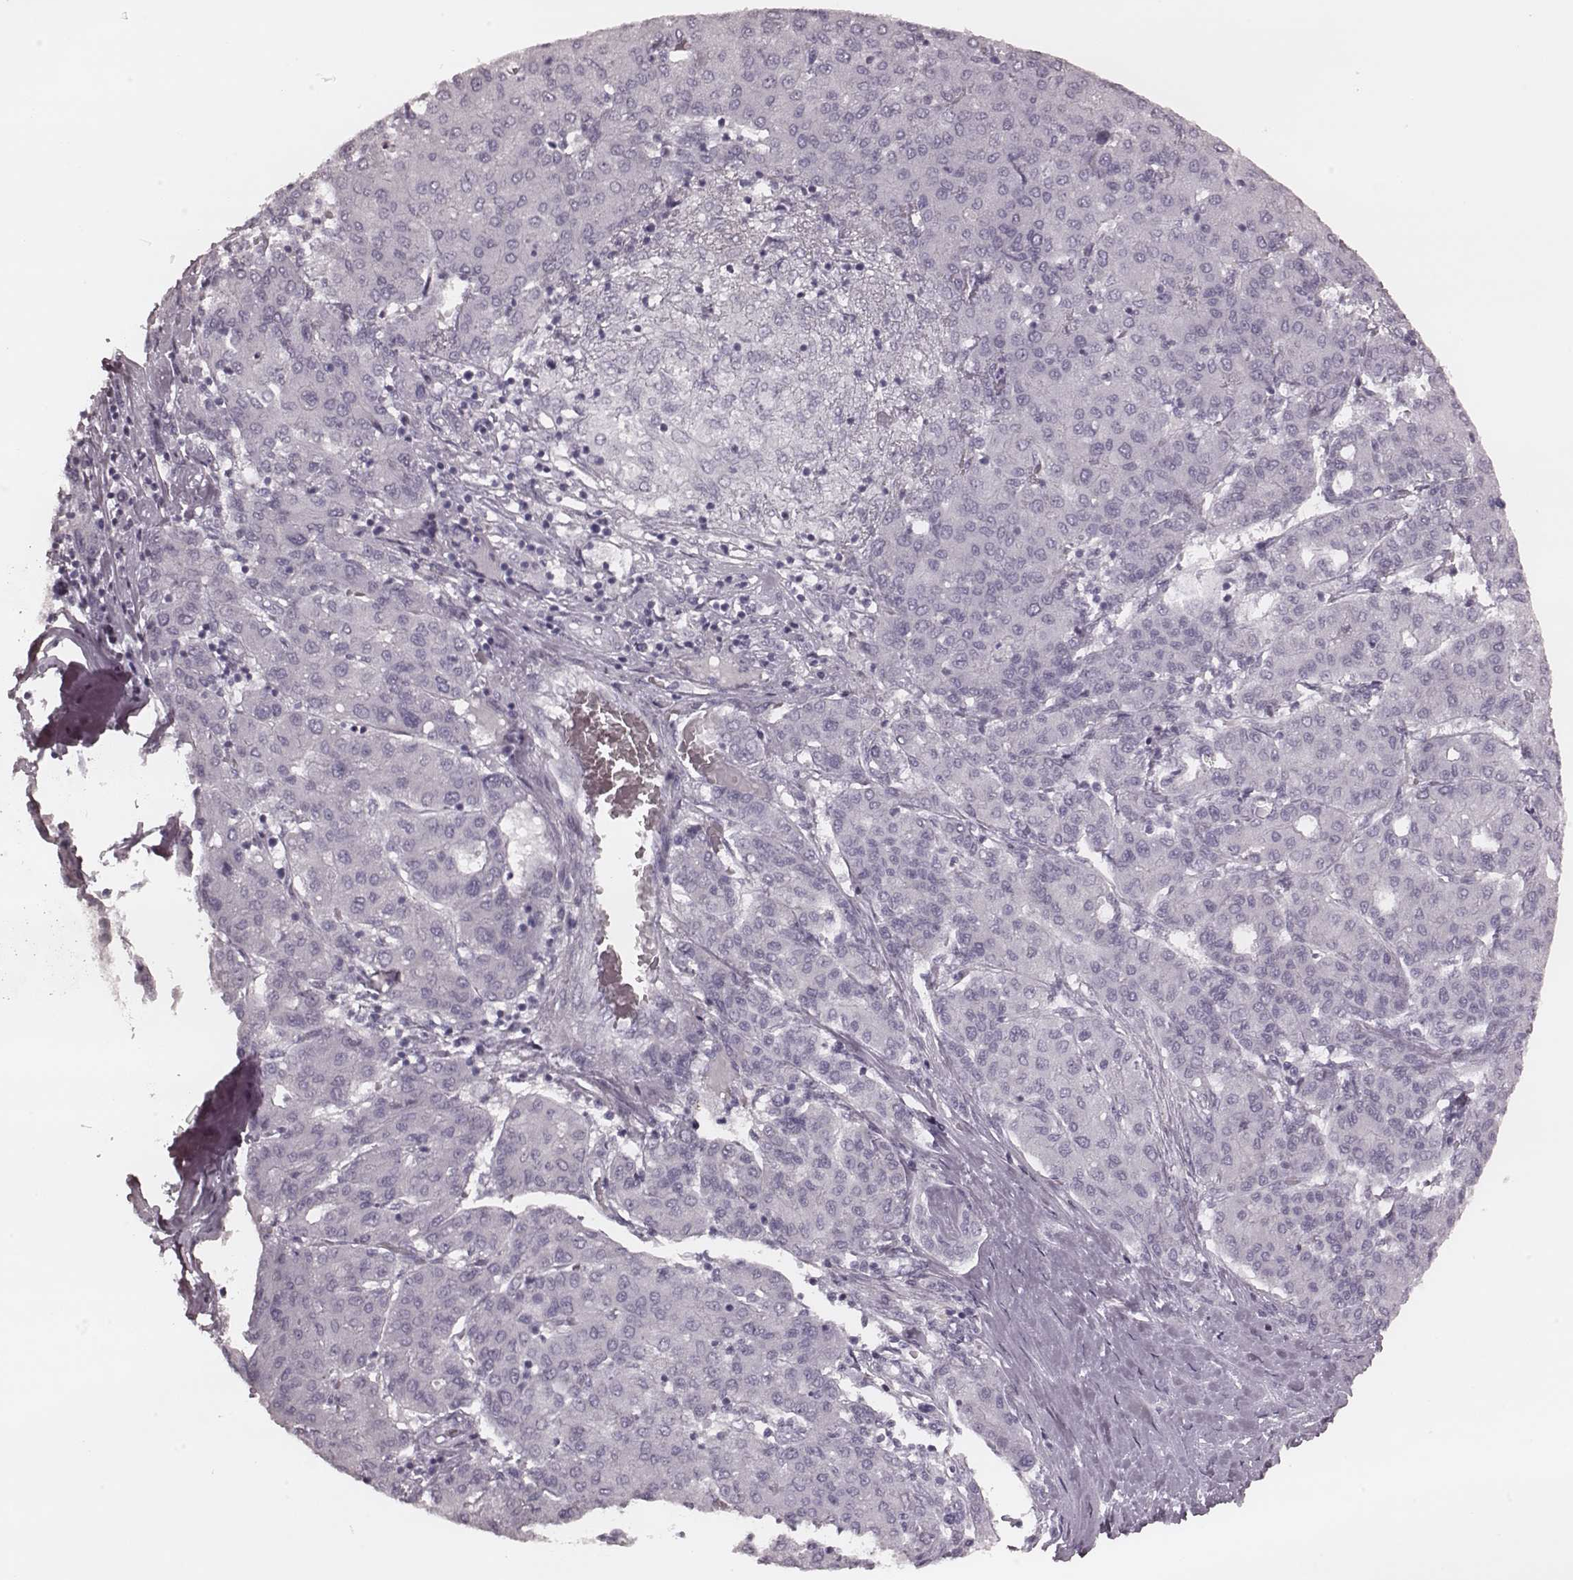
{"staining": {"intensity": "negative", "quantity": "none", "location": "none"}, "tissue": "liver cancer", "cell_type": "Tumor cells", "image_type": "cancer", "snomed": [{"axis": "morphology", "description": "Carcinoma, Hepatocellular, NOS"}, {"axis": "topography", "description": "Liver"}], "caption": "Tumor cells show no significant expression in hepatocellular carcinoma (liver).", "gene": "KRT74", "patient": {"sex": "male", "age": 65}}